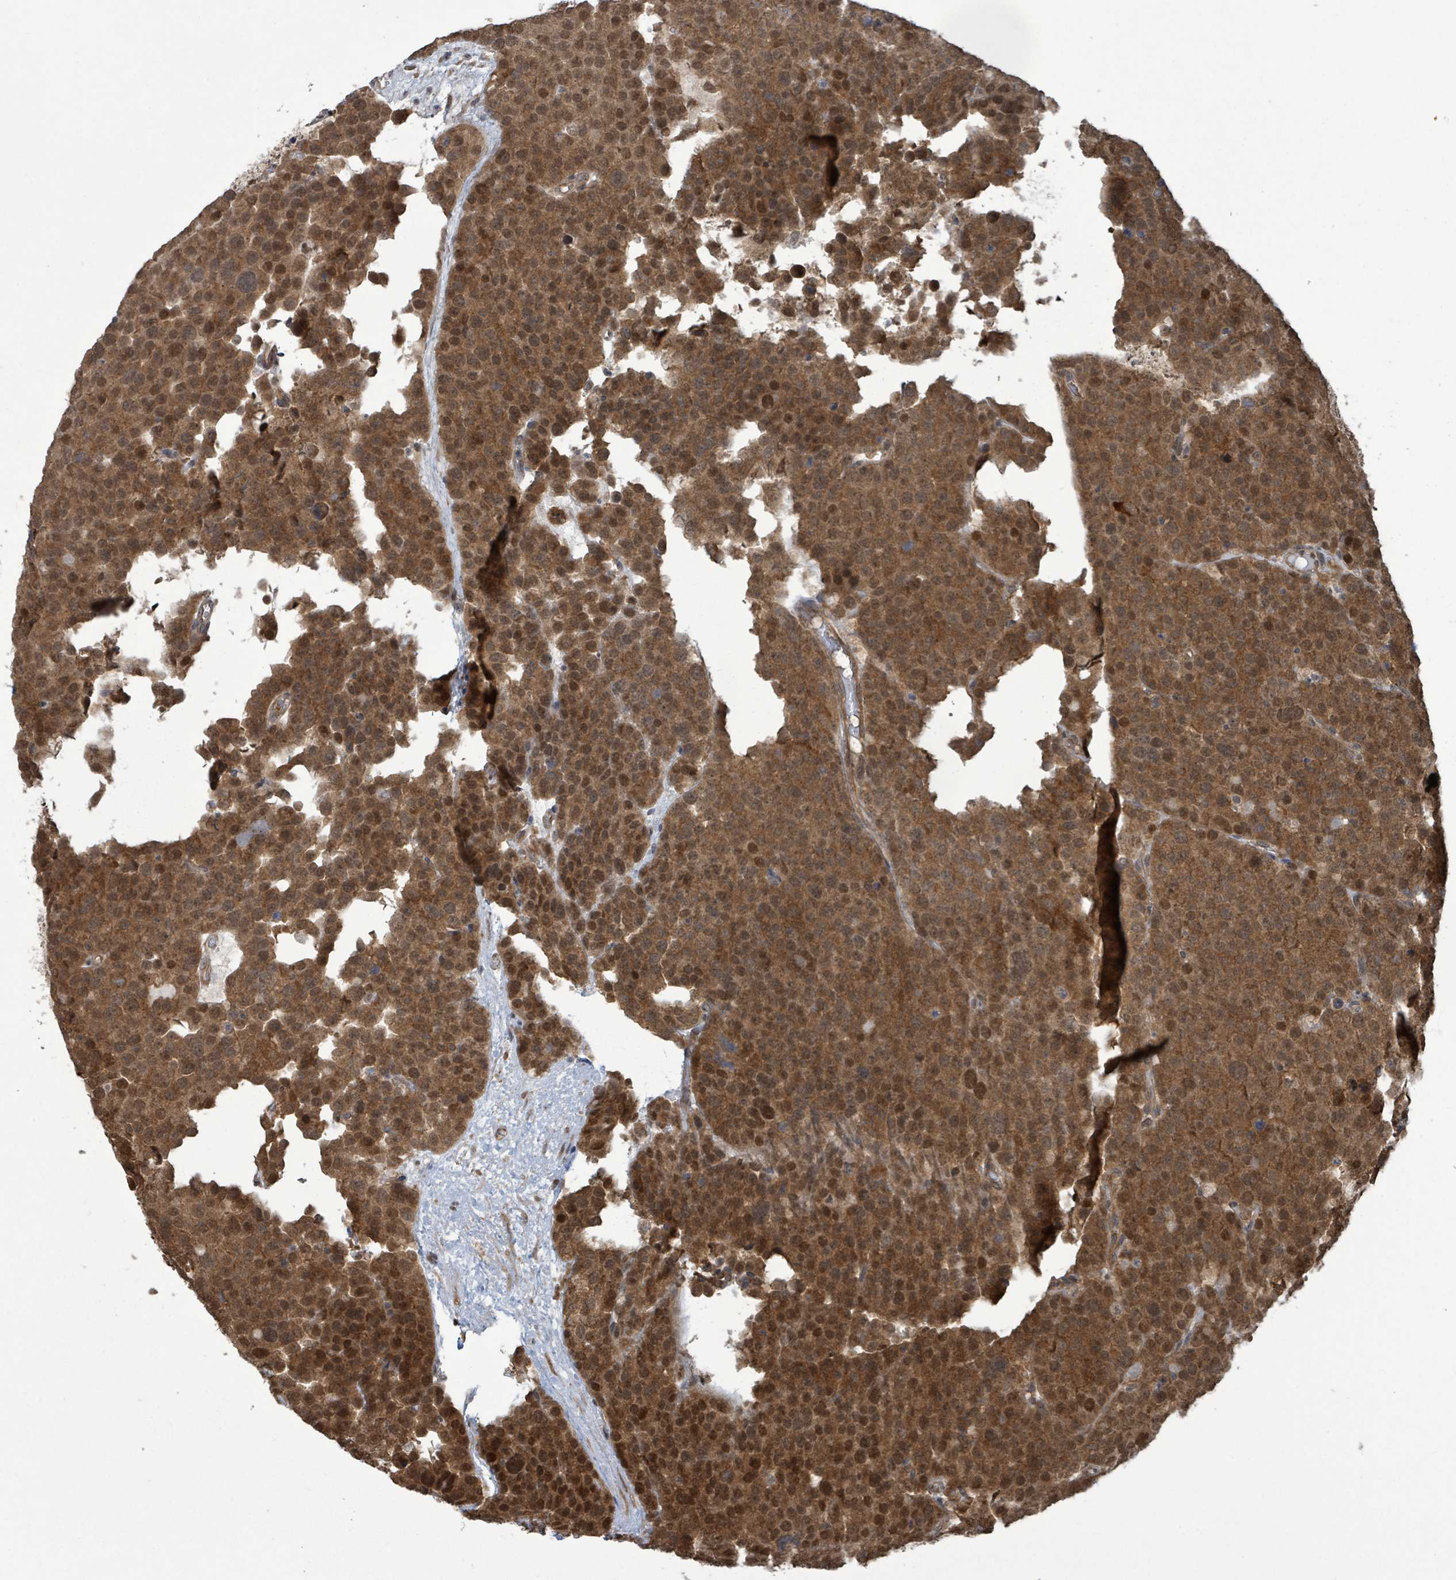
{"staining": {"intensity": "moderate", "quantity": ">75%", "location": "cytoplasmic/membranous,nuclear"}, "tissue": "testis cancer", "cell_type": "Tumor cells", "image_type": "cancer", "snomed": [{"axis": "morphology", "description": "Seminoma, NOS"}, {"axis": "topography", "description": "Testis"}], "caption": "Immunohistochemistry staining of testis seminoma, which displays medium levels of moderate cytoplasmic/membranous and nuclear positivity in about >75% of tumor cells indicating moderate cytoplasmic/membranous and nuclear protein expression. The staining was performed using DAB (brown) for protein detection and nuclei were counterstained in hematoxylin (blue).", "gene": "KLC1", "patient": {"sex": "male", "age": 71}}